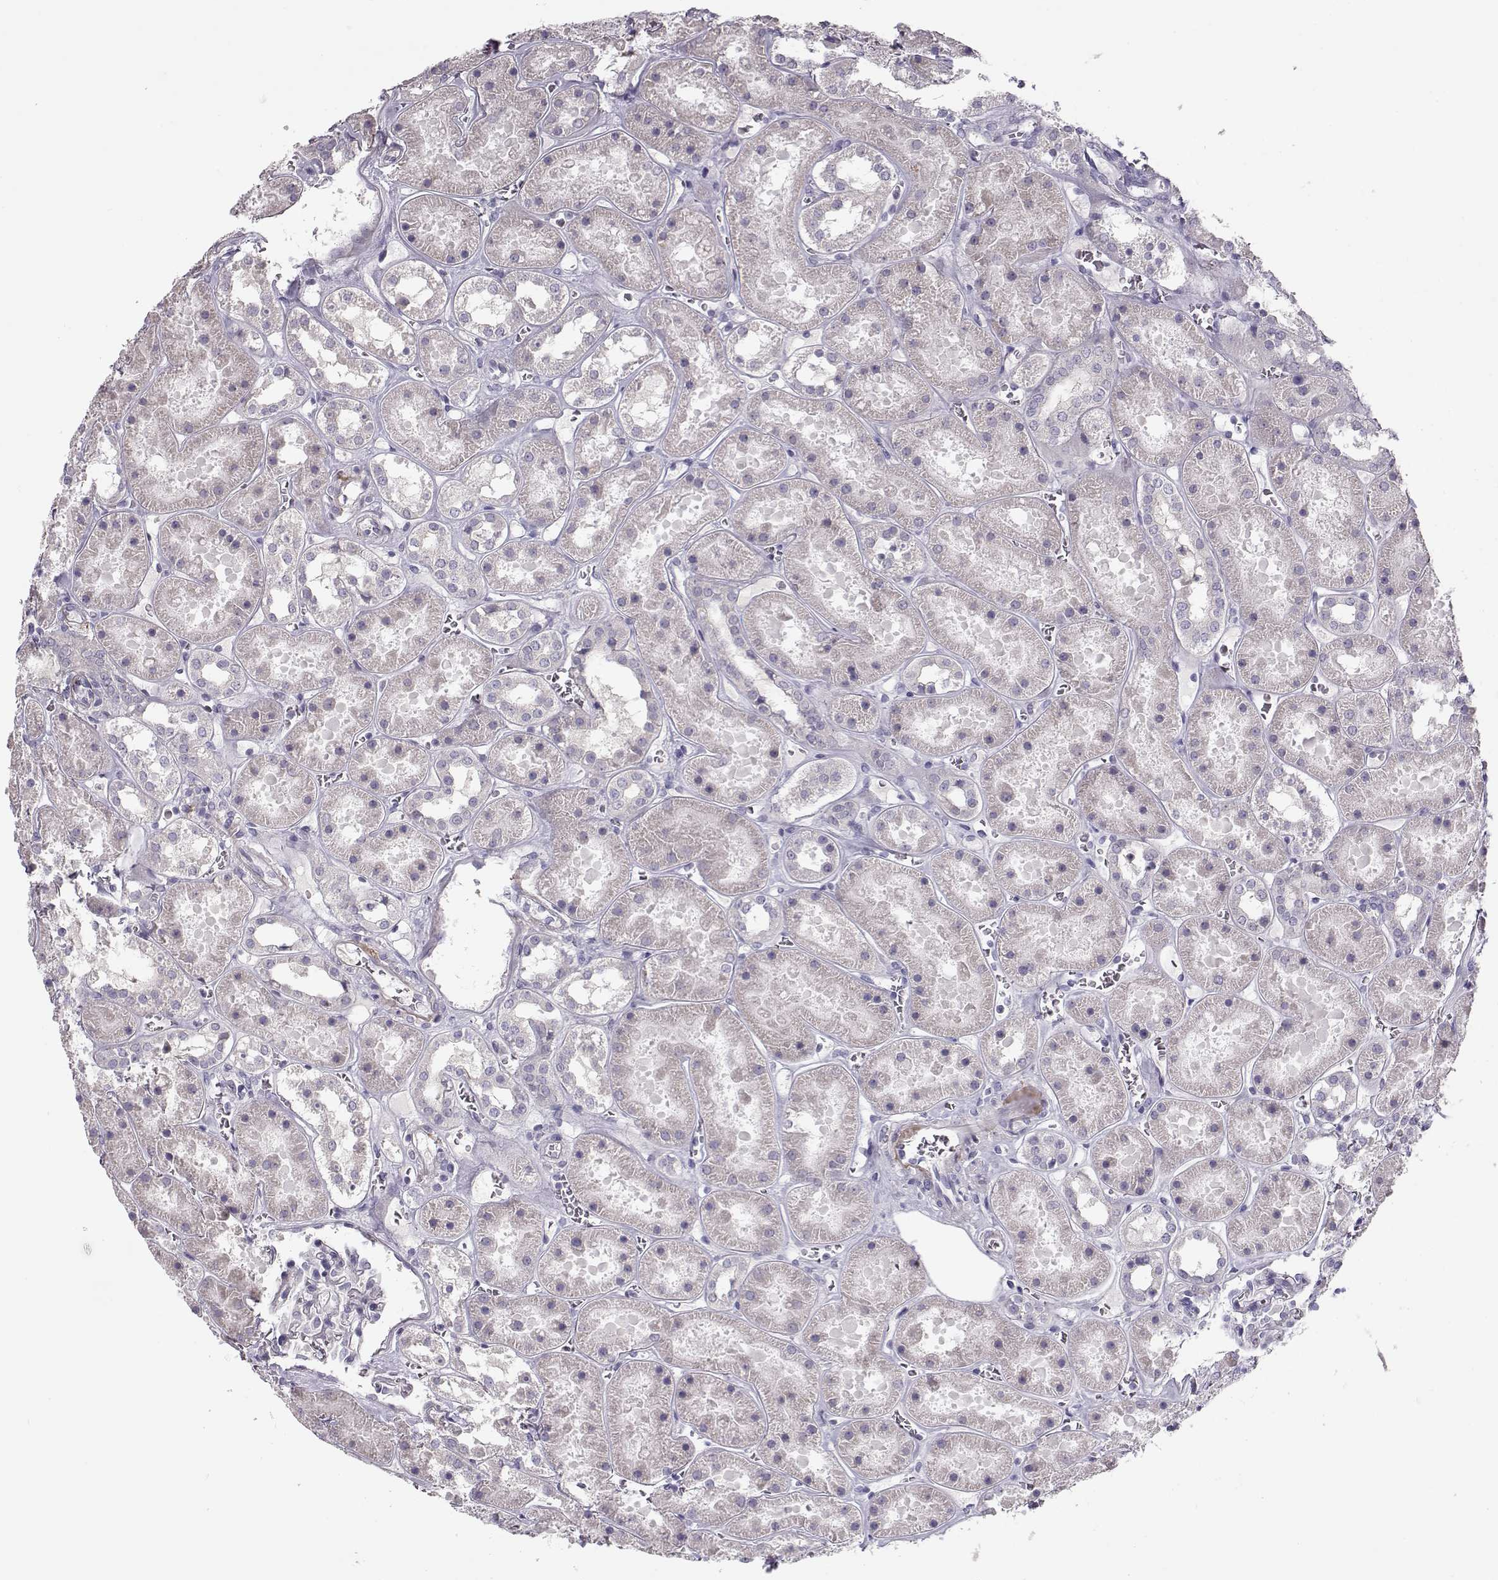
{"staining": {"intensity": "negative", "quantity": "none", "location": "none"}, "tissue": "kidney", "cell_type": "Cells in glomeruli", "image_type": "normal", "snomed": [{"axis": "morphology", "description": "Normal tissue, NOS"}, {"axis": "topography", "description": "Kidney"}], "caption": "Cells in glomeruli show no significant protein staining in benign kidney. (DAB (3,3'-diaminobenzidine) immunohistochemistry (IHC) with hematoxylin counter stain).", "gene": "GRK1", "patient": {"sex": "female", "age": 41}}